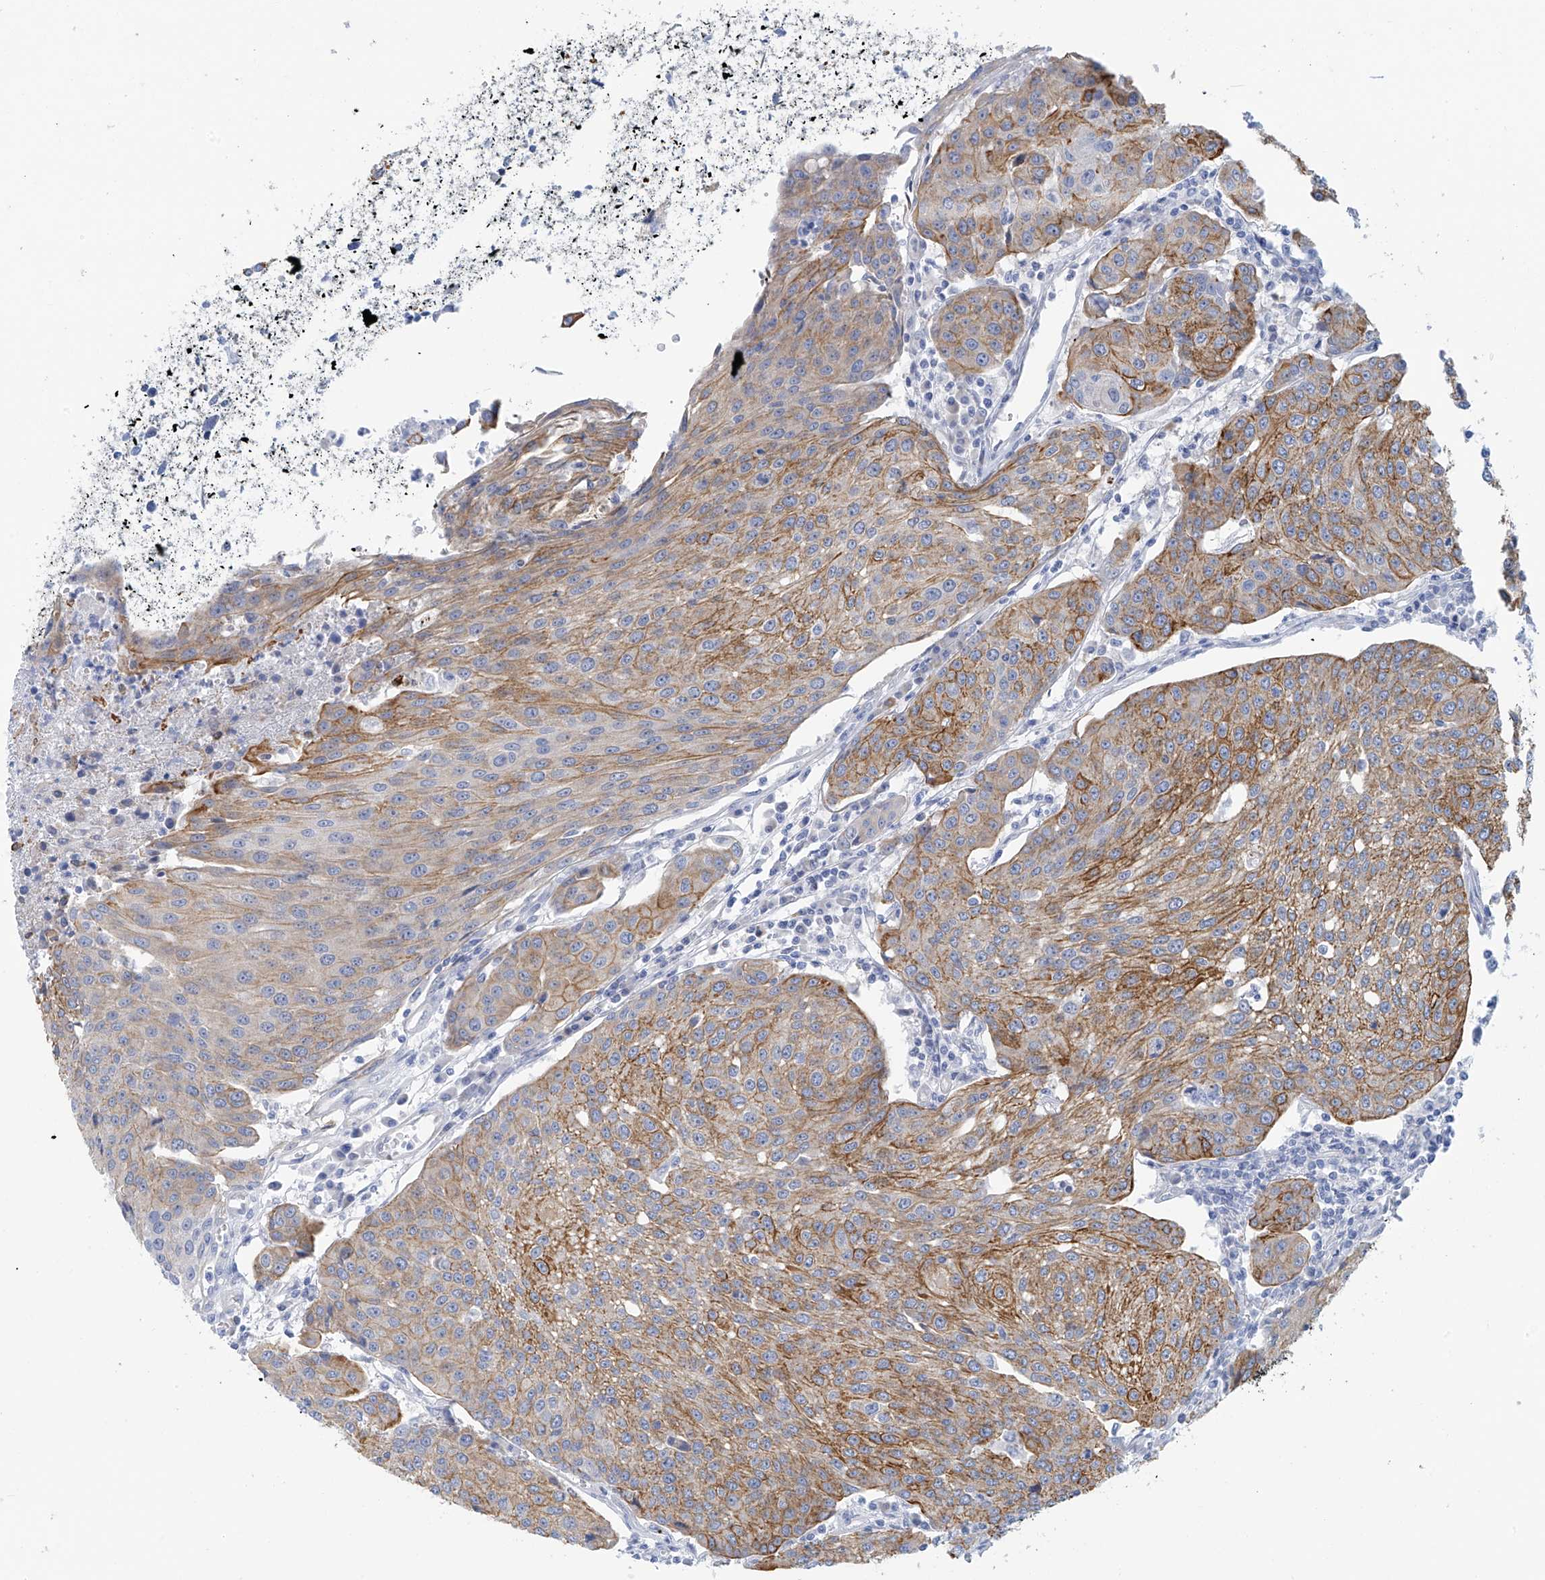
{"staining": {"intensity": "moderate", "quantity": "25%-75%", "location": "cytoplasmic/membranous"}, "tissue": "urothelial cancer", "cell_type": "Tumor cells", "image_type": "cancer", "snomed": [{"axis": "morphology", "description": "Urothelial carcinoma, High grade"}, {"axis": "topography", "description": "Urinary bladder"}], "caption": "Urothelial cancer stained with DAB (3,3'-diaminobenzidine) immunohistochemistry (IHC) exhibits medium levels of moderate cytoplasmic/membranous expression in about 25%-75% of tumor cells.", "gene": "PIK3C2B", "patient": {"sex": "female", "age": 85}}